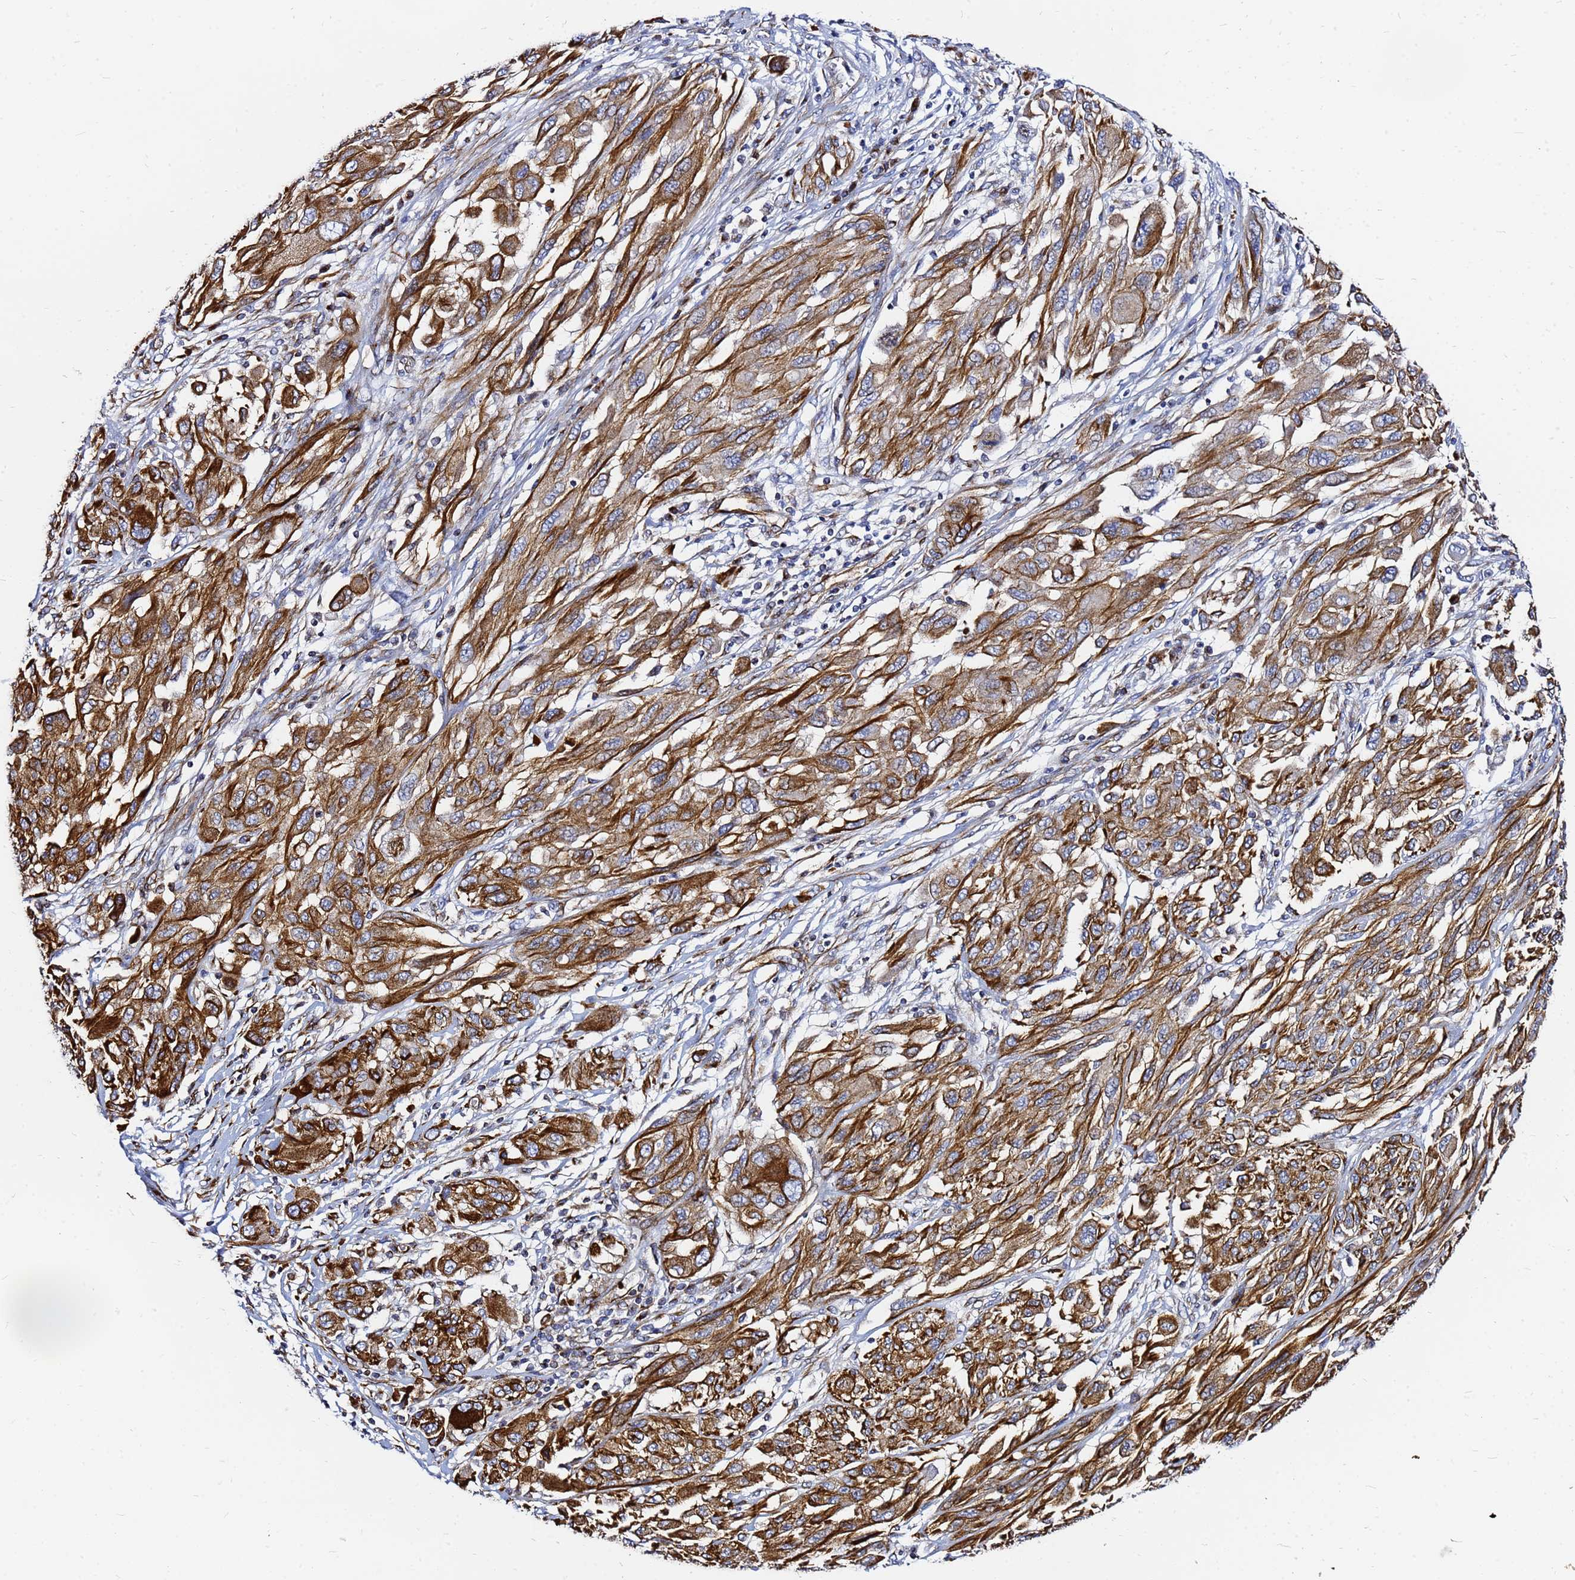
{"staining": {"intensity": "strong", "quantity": ">75%", "location": "cytoplasmic/membranous"}, "tissue": "melanoma", "cell_type": "Tumor cells", "image_type": "cancer", "snomed": [{"axis": "morphology", "description": "Malignant melanoma, NOS"}, {"axis": "topography", "description": "Skin"}], "caption": "Immunohistochemistry (IHC) of malignant melanoma demonstrates high levels of strong cytoplasmic/membranous positivity in about >75% of tumor cells. The protein of interest is shown in brown color, while the nuclei are stained blue.", "gene": "TUBA8", "patient": {"sex": "female", "age": 91}}